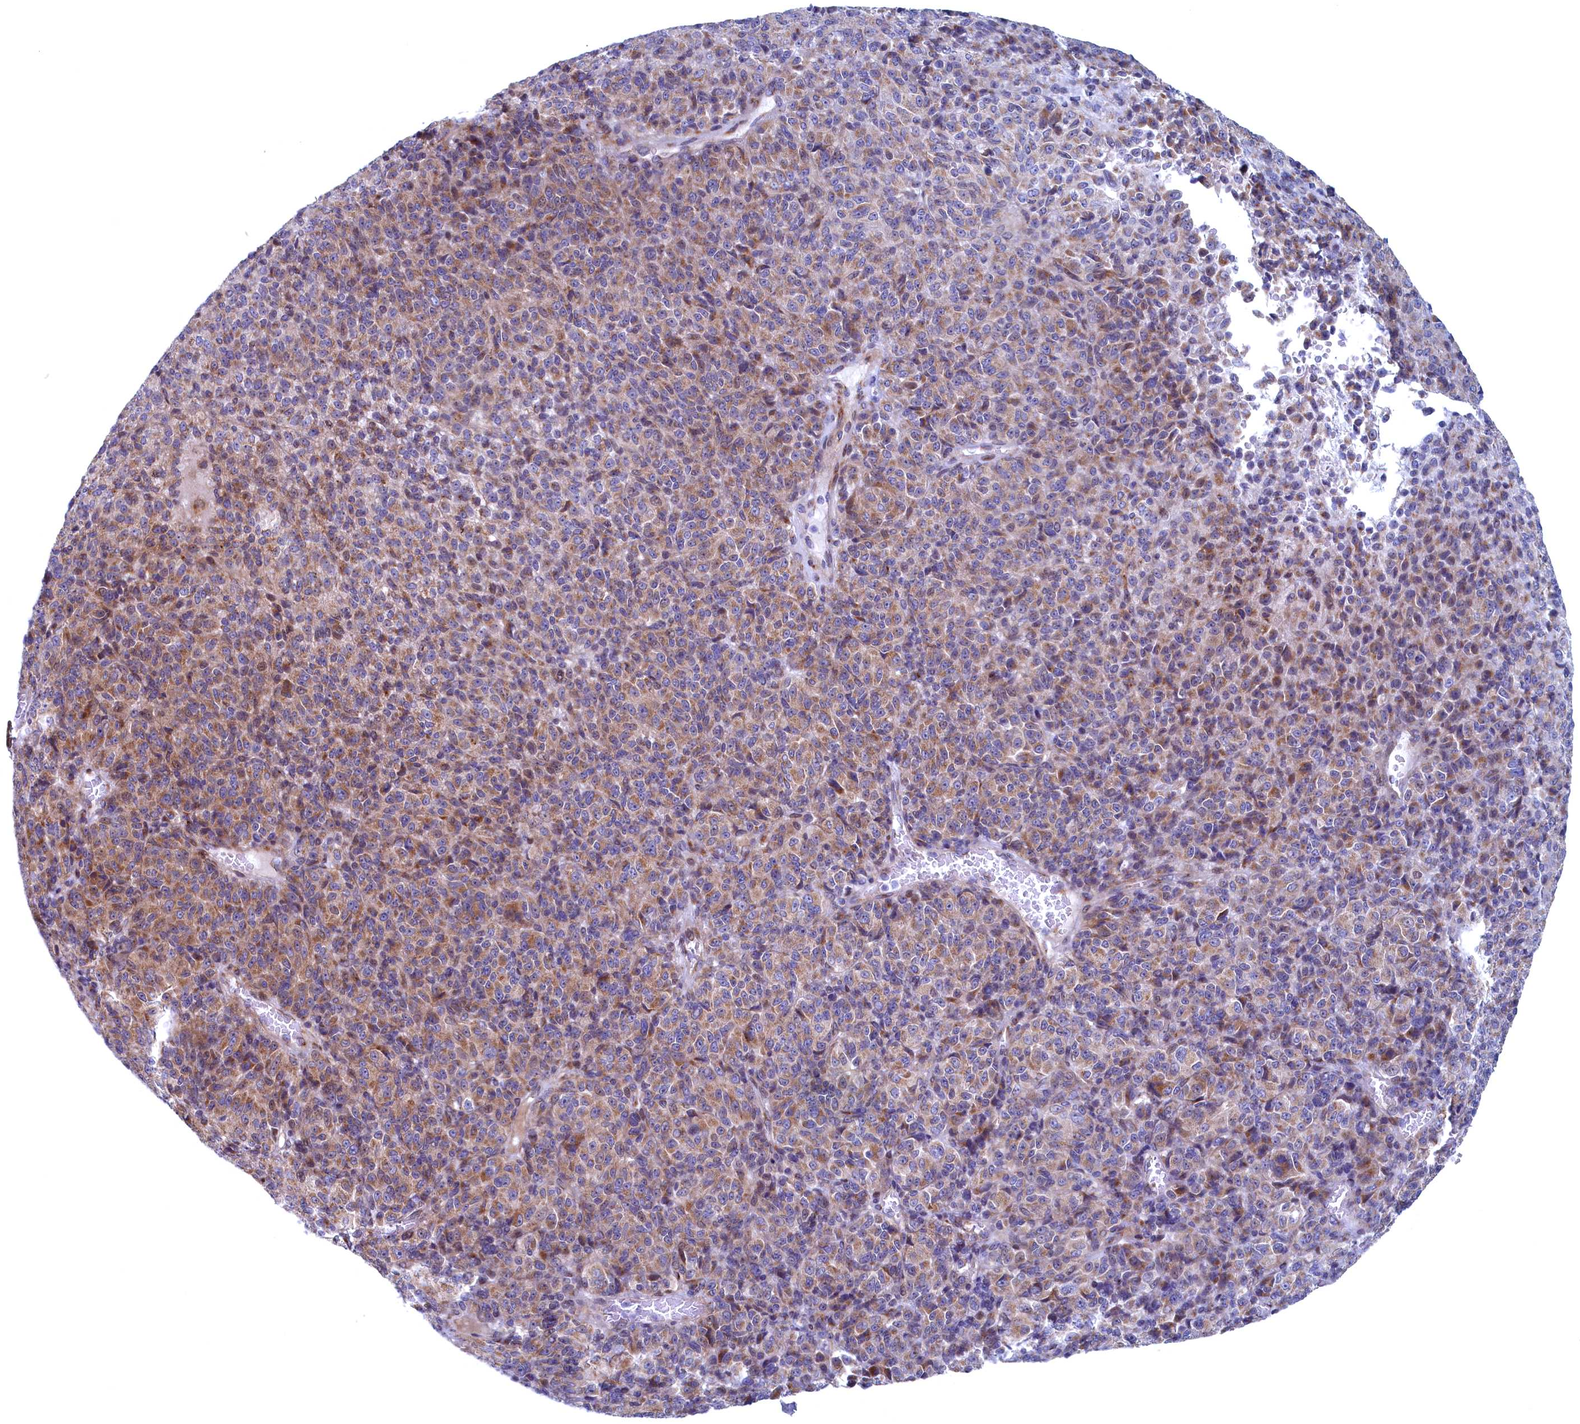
{"staining": {"intensity": "moderate", "quantity": "25%-75%", "location": "cytoplasmic/membranous"}, "tissue": "melanoma", "cell_type": "Tumor cells", "image_type": "cancer", "snomed": [{"axis": "morphology", "description": "Malignant melanoma, Metastatic site"}, {"axis": "topography", "description": "Brain"}], "caption": "IHC photomicrograph of neoplastic tissue: malignant melanoma (metastatic site) stained using immunohistochemistry reveals medium levels of moderate protein expression localized specifically in the cytoplasmic/membranous of tumor cells, appearing as a cytoplasmic/membranous brown color.", "gene": "MTFMT", "patient": {"sex": "female", "age": 56}}